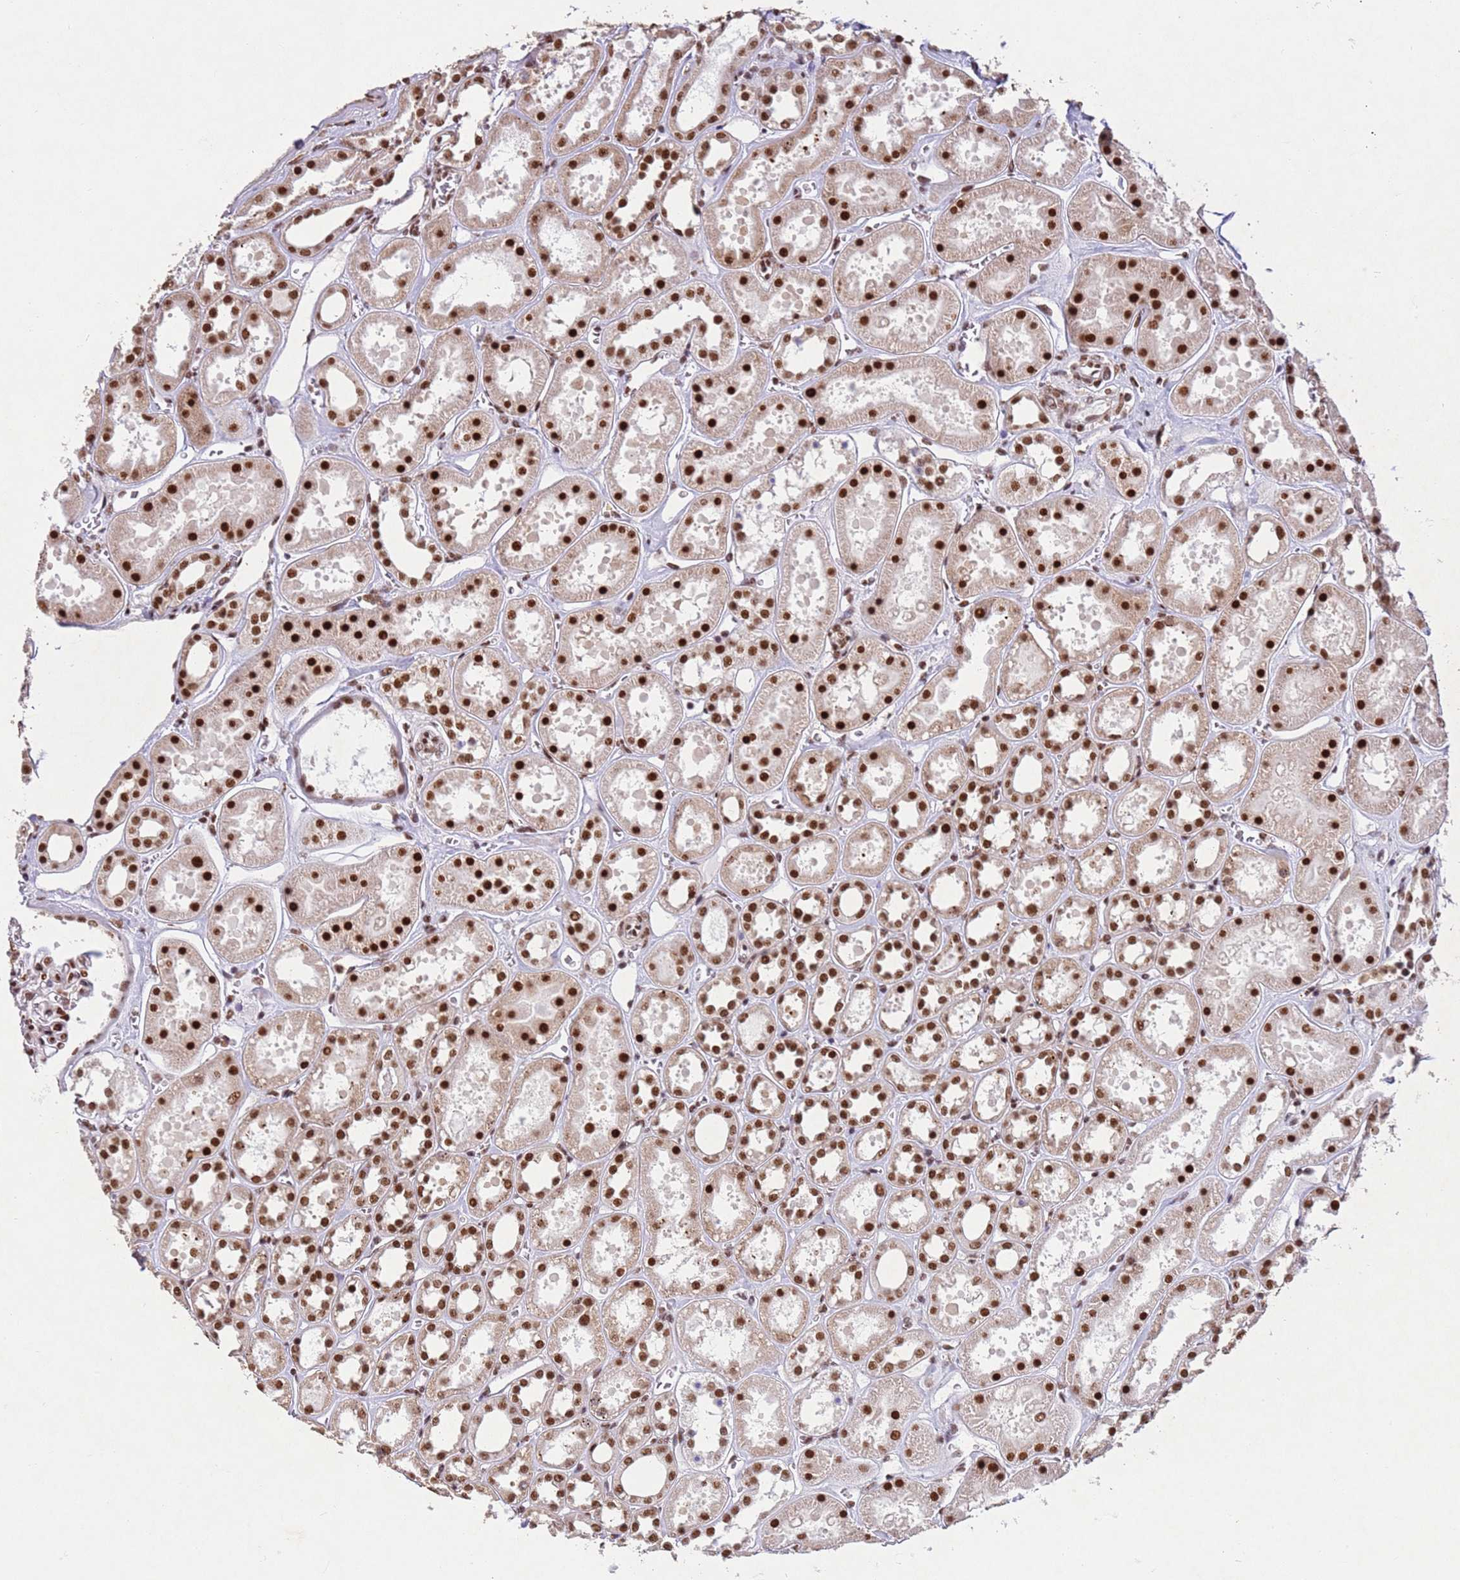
{"staining": {"intensity": "strong", "quantity": ">75%", "location": "nuclear"}, "tissue": "kidney", "cell_type": "Cells in glomeruli", "image_type": "normal", "snomed": [{"axis": "morphology", "description": "Normal tissue, NOS"}, {"axis": "topography", "description": "Kidney"}], "caption": "Unremarkable kidney was stained to show a protein in brown. There is high levels of strong nuclear positivity in about >75% of cells in glomeruli.", "gene": "ESF1", "patient": {"sex": "female", "age": 41}}